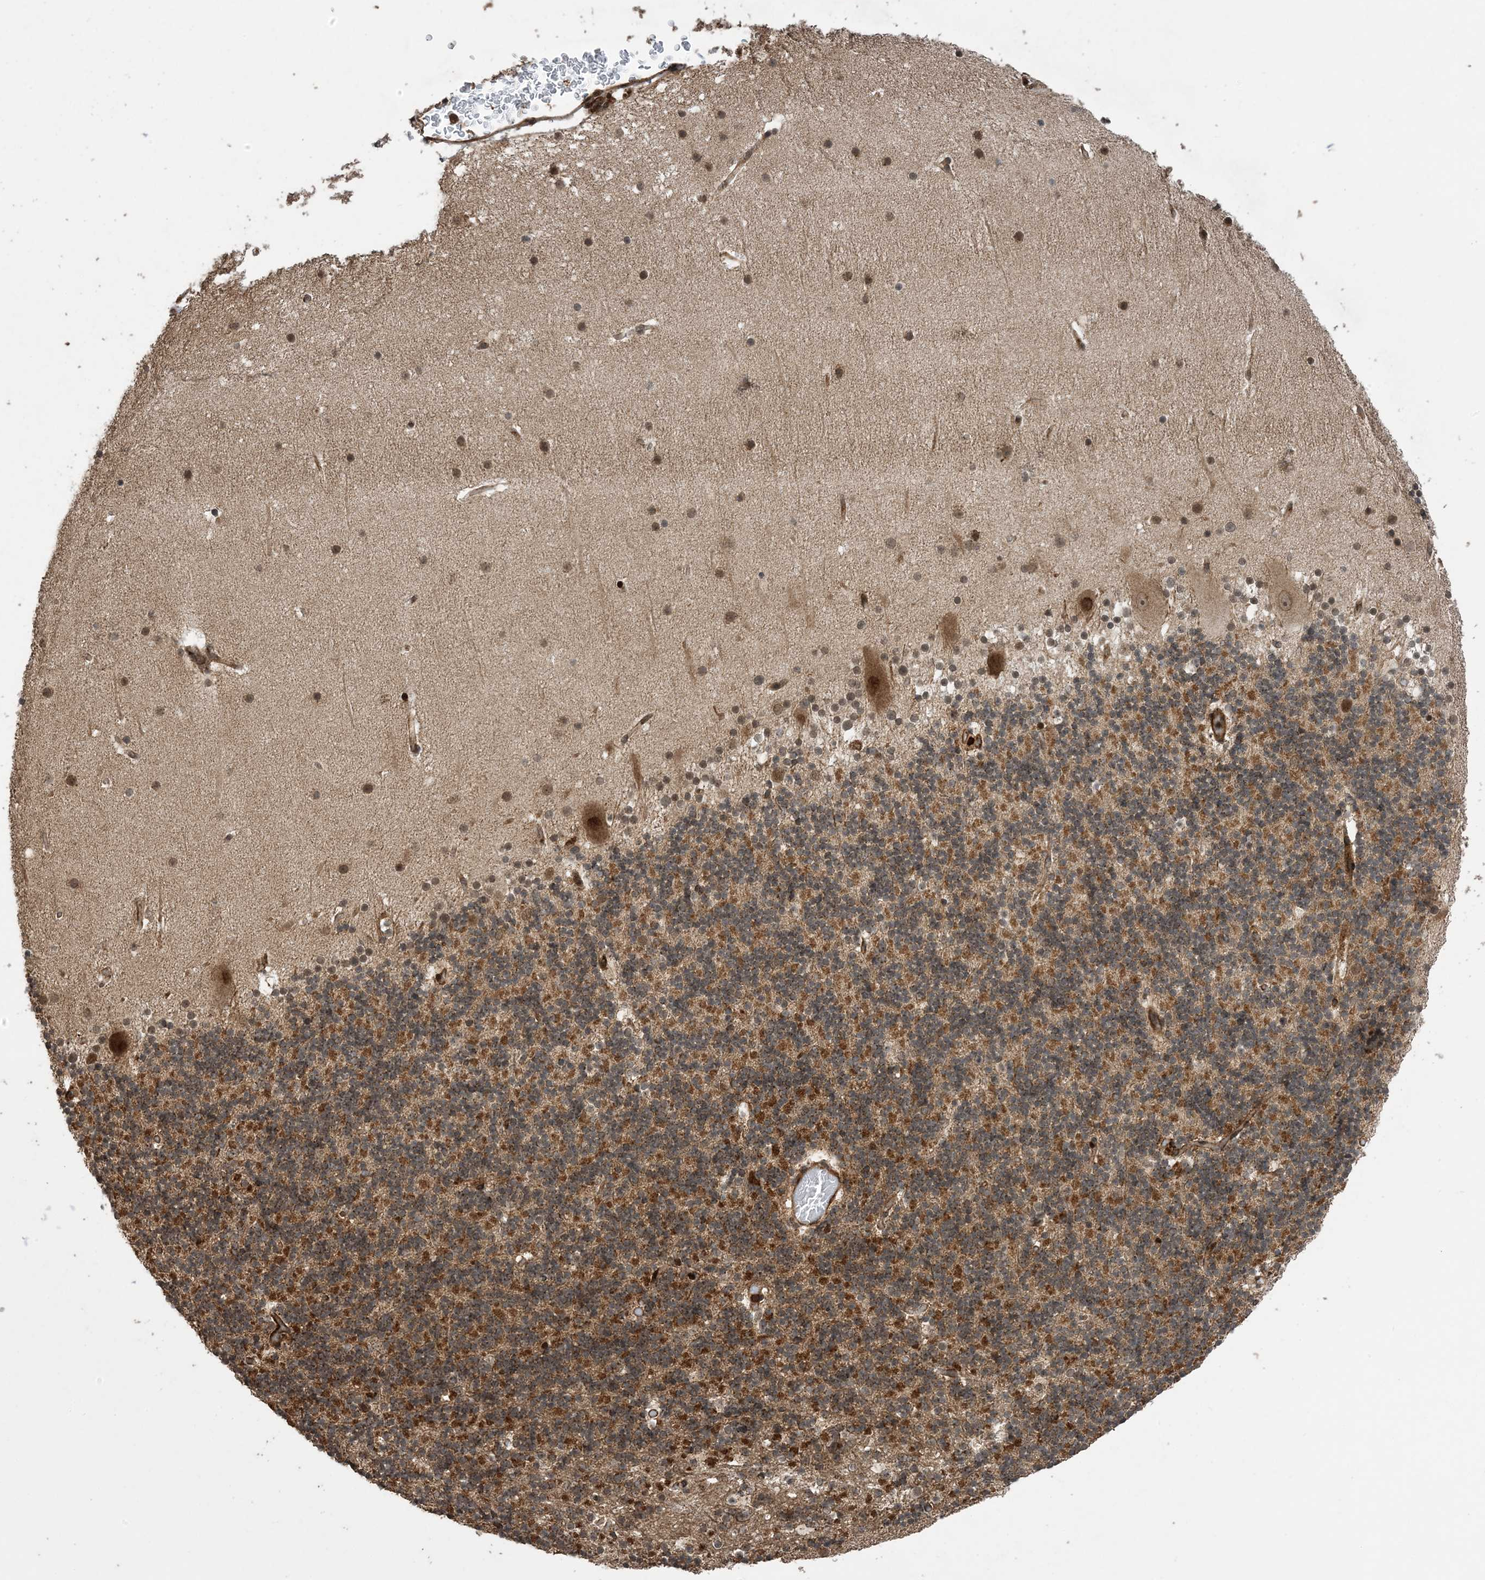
{"staining": {"intensity": "moderate", "quantity": ">75%", "location": "cytoplasmic/membranous"}, "tissue": "cerebellum", "cell_type": "Cells in granular layer", "image_type": "normal", "snomed": [{"axis": "morphology", "description": "Normal tissue, NOS"}, {"axis": "topography", "description": "Cerebellum"}], "caption": "Immunohistochemical staining of unremarkable human cerebellum reveals >75% levels of moderate cytoplasmic/membranous protein staining in approximately >75% of cells in granular layer.", "gene": "ZNF511", "patient": {"sex": "male", "age": 57}}